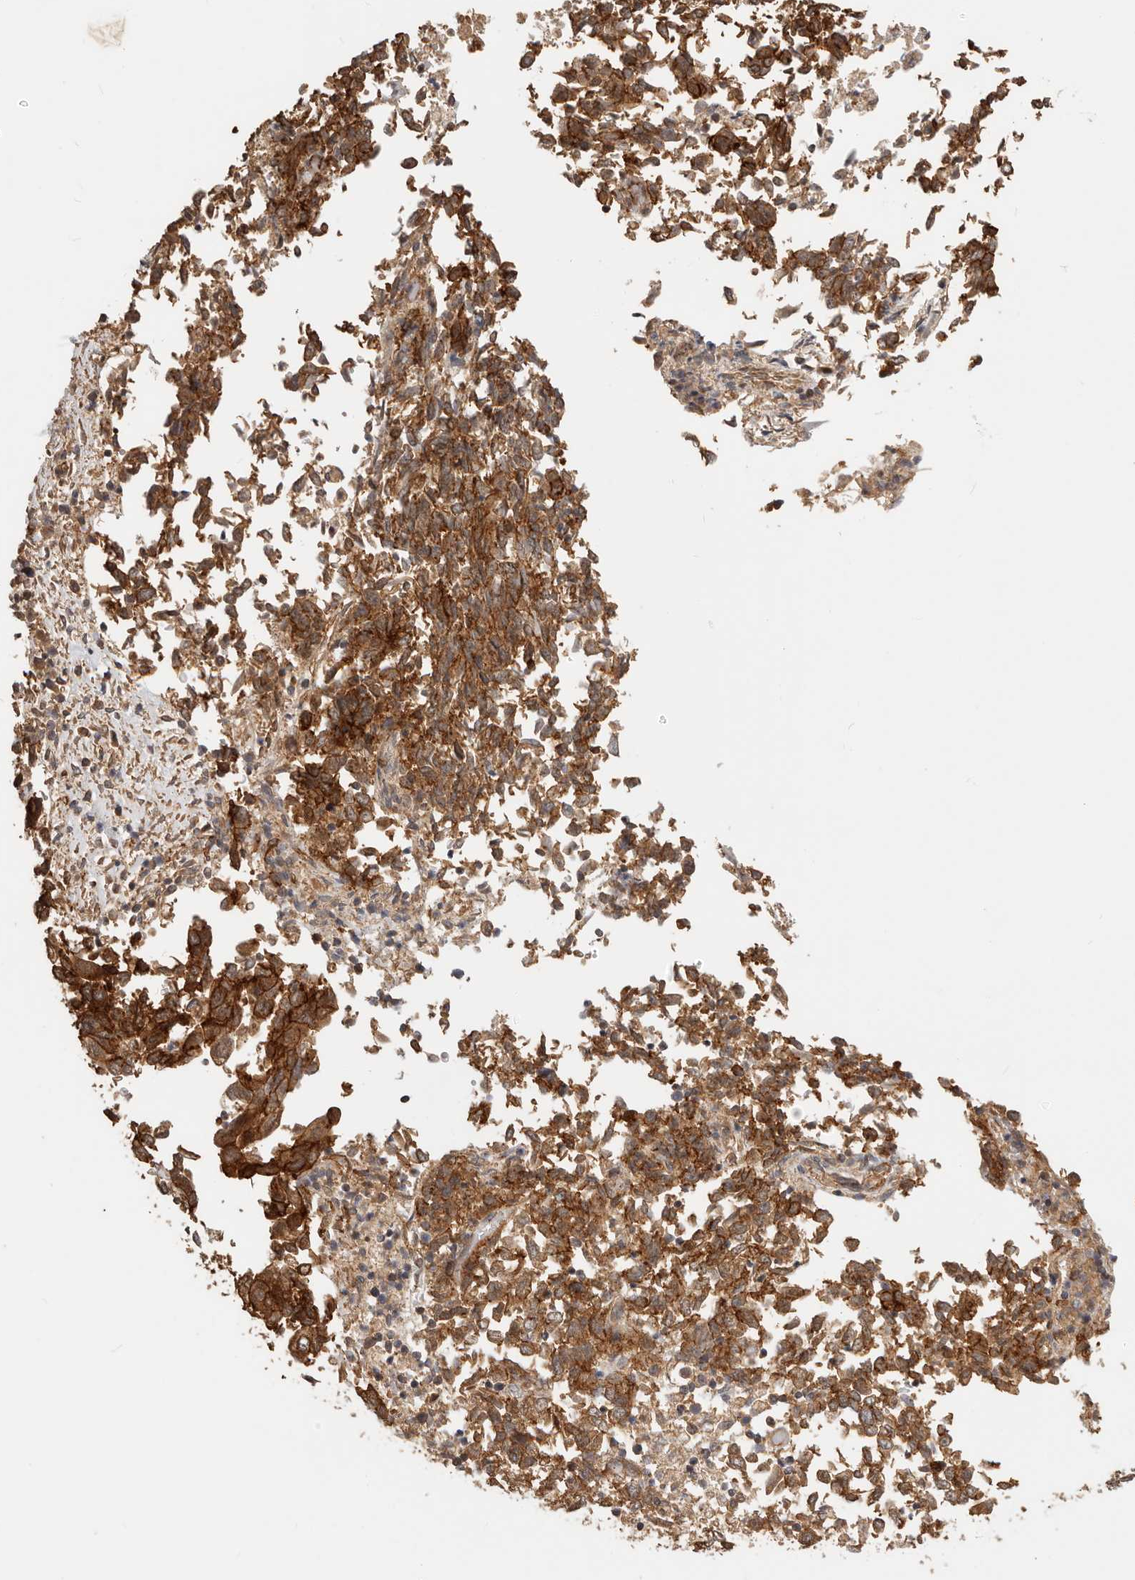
{"staining": {"intensity": "strong", "quantity": ">75%", "location": "cytoplasmic/membranous"}, "tissue": "endometrial cancer", "cell_type": "Tumor cells", "image_type": "cancer", "snomed": [{"axis": "morphology", "description": "Adenocarcinoma, NOS"}, {"axis": "topography", "description": "Endometrium"}], "caption": "A high amount of strong cytoplasmic/membranous staining is identified in approximately >75% of tumor cells in endometrial cancer tissue.", "gene": "AFDN", "patient": {"sex": "female", "age": 80}}